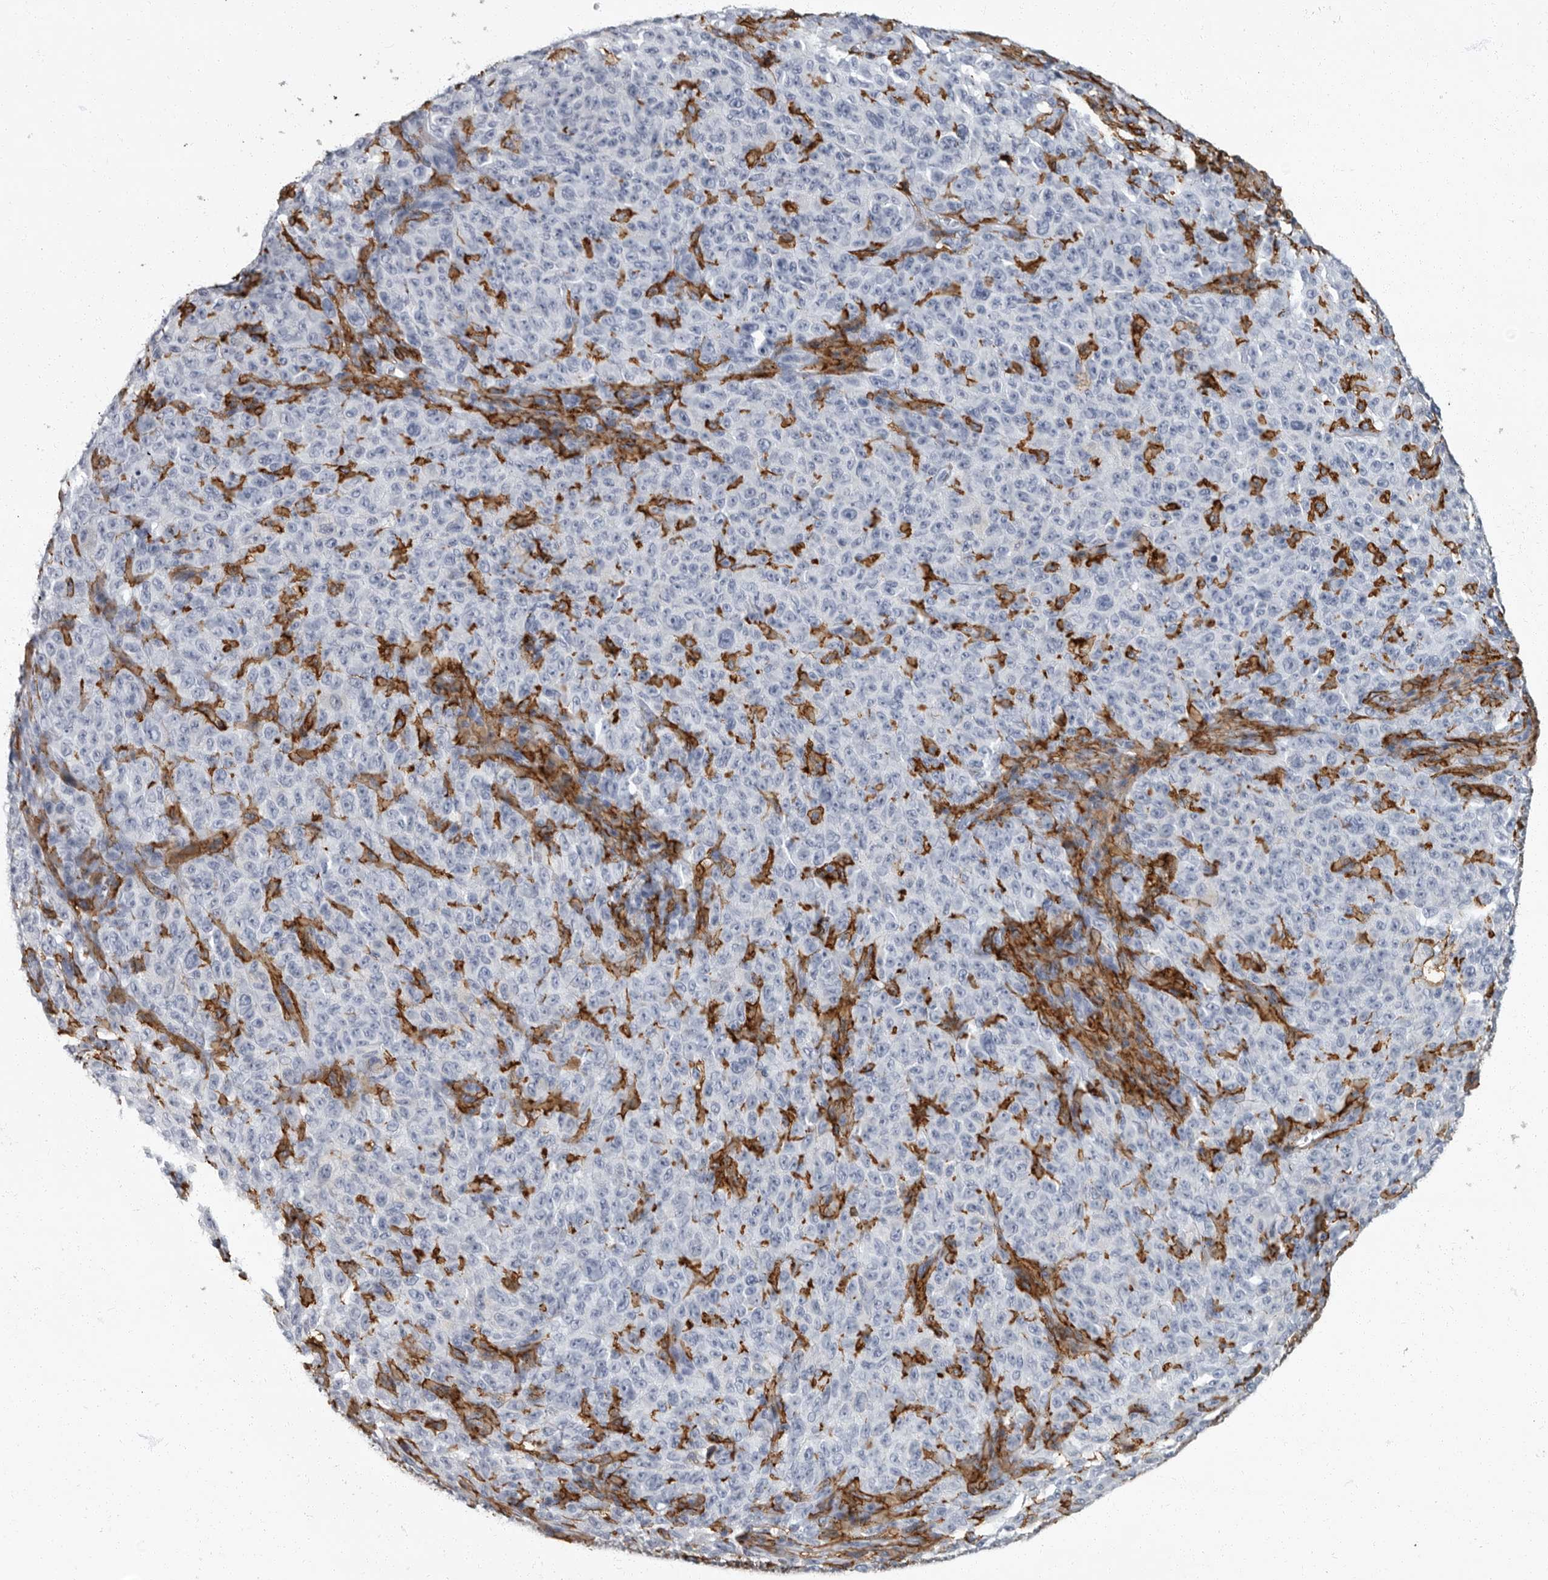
{"staining": {"intensity": "negative", "quantity": "none", "location": "none"}, "tissue": "melanoma", "cell_type": "Tumor cells", "image_type": "cancer", "snomed": [{"axis": "morphology", "description": "Malignant melanoma, NOS"}, {"axis": "topography", "description": "Skin"}], "caption": "Immunohistochemistry (IHC) photomicrograph of neoplastic tissue: malignant melanoma stained with DAB demonstrates no significant protein expression in tumor cells.", "gene": "FCER1G", "patient": {"sex": "female", "age": 82}}